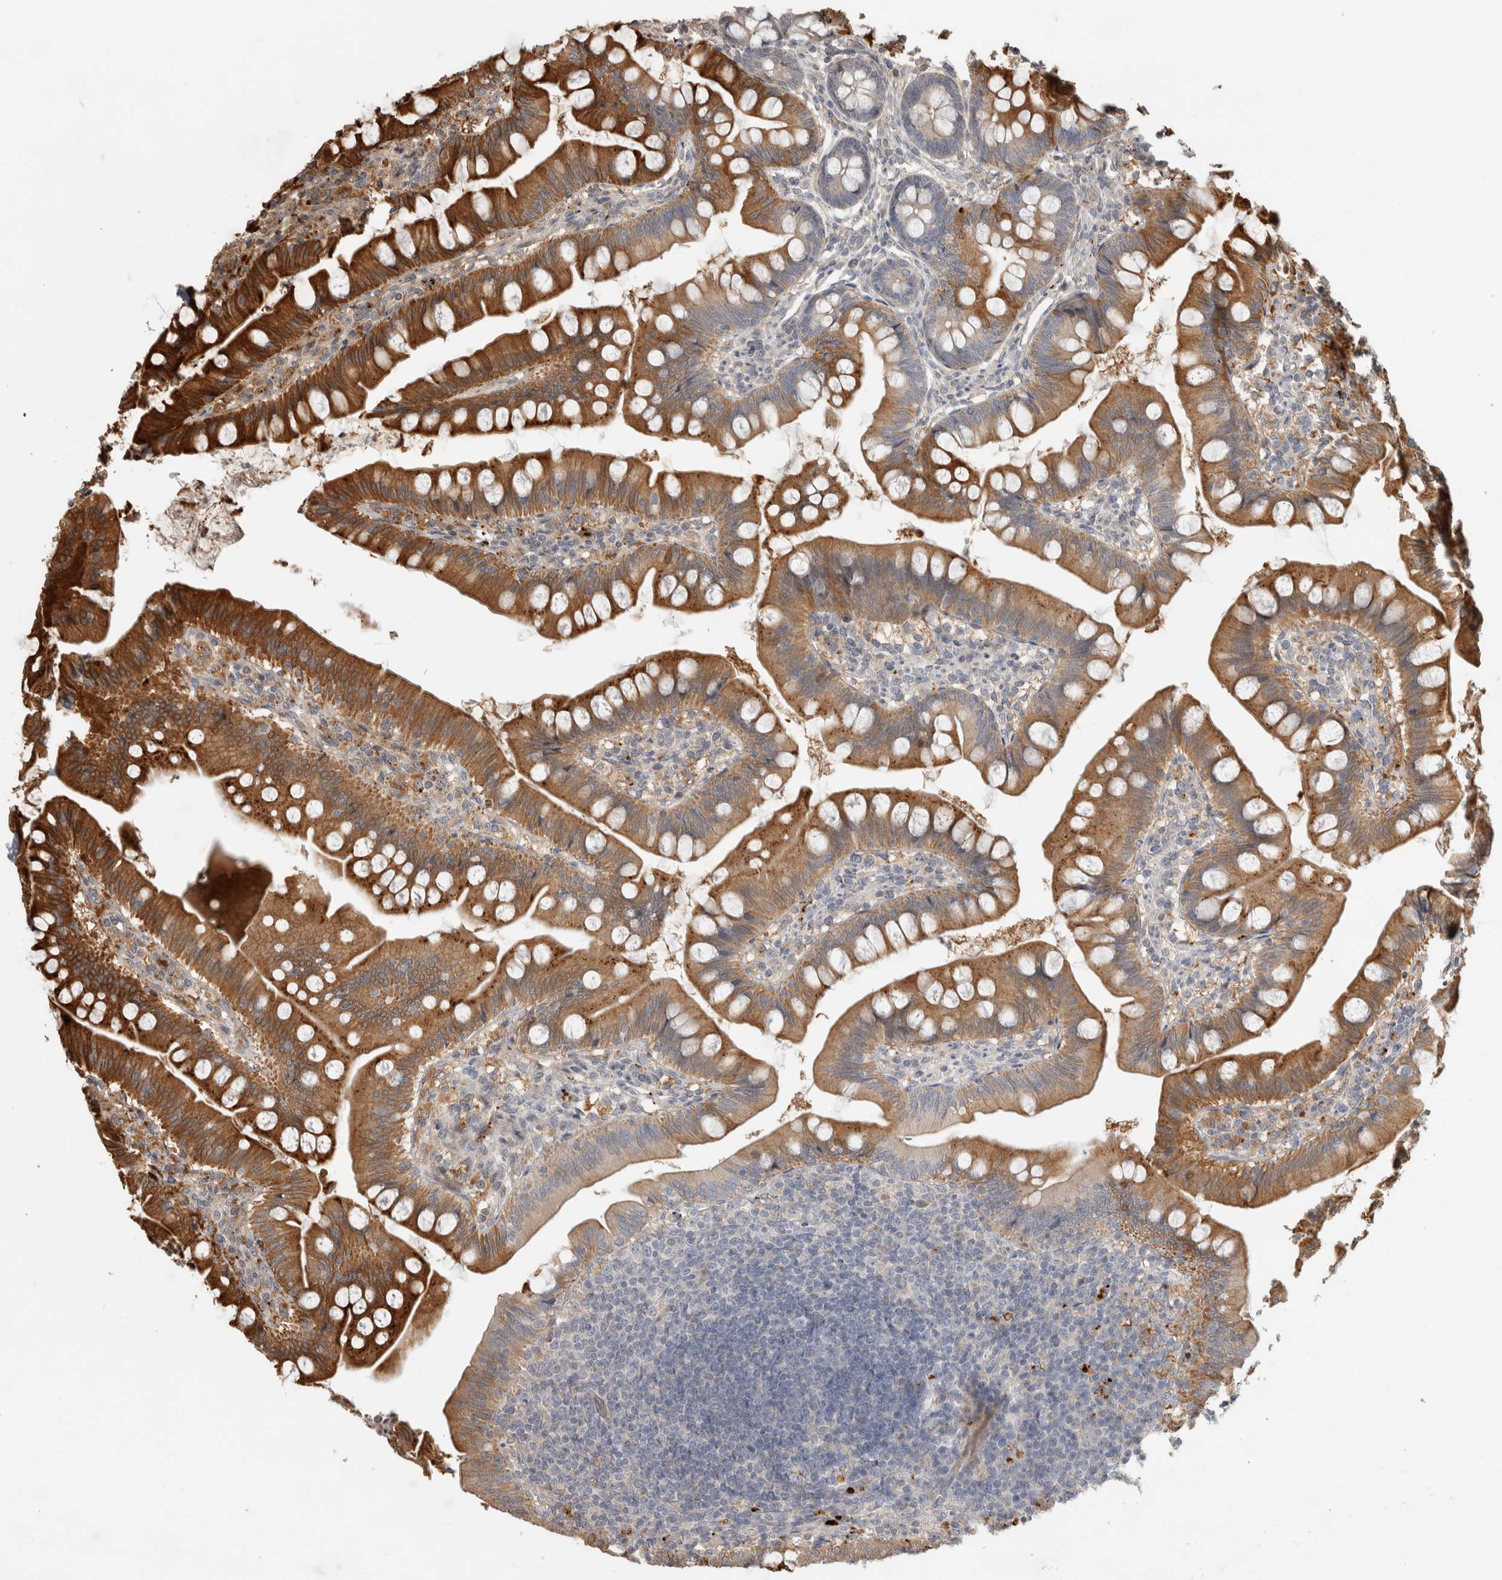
{"staining": {"intensity": "strong", "quantity": "25%-75%", "location": "cytoplasmic/membranous"}, "tissue": "small intestine", "cell_type": "Glandular cells", "image_type": "normal", "snomed": [{"axis": "morphology", "description": "Normal tissue, NOS"}, {"axis": "topography", "description": "Small intestine"}], "caption": "IHC (DAB (3,3'-diaminobenzidine)) staining of benign small intestine demonstrates strong cytoplasmic/membranous protein staining in about 25%-75% of glandular cells.", "gene": "PITPNC1", "patient": {"sex": "male", "age": 7}}